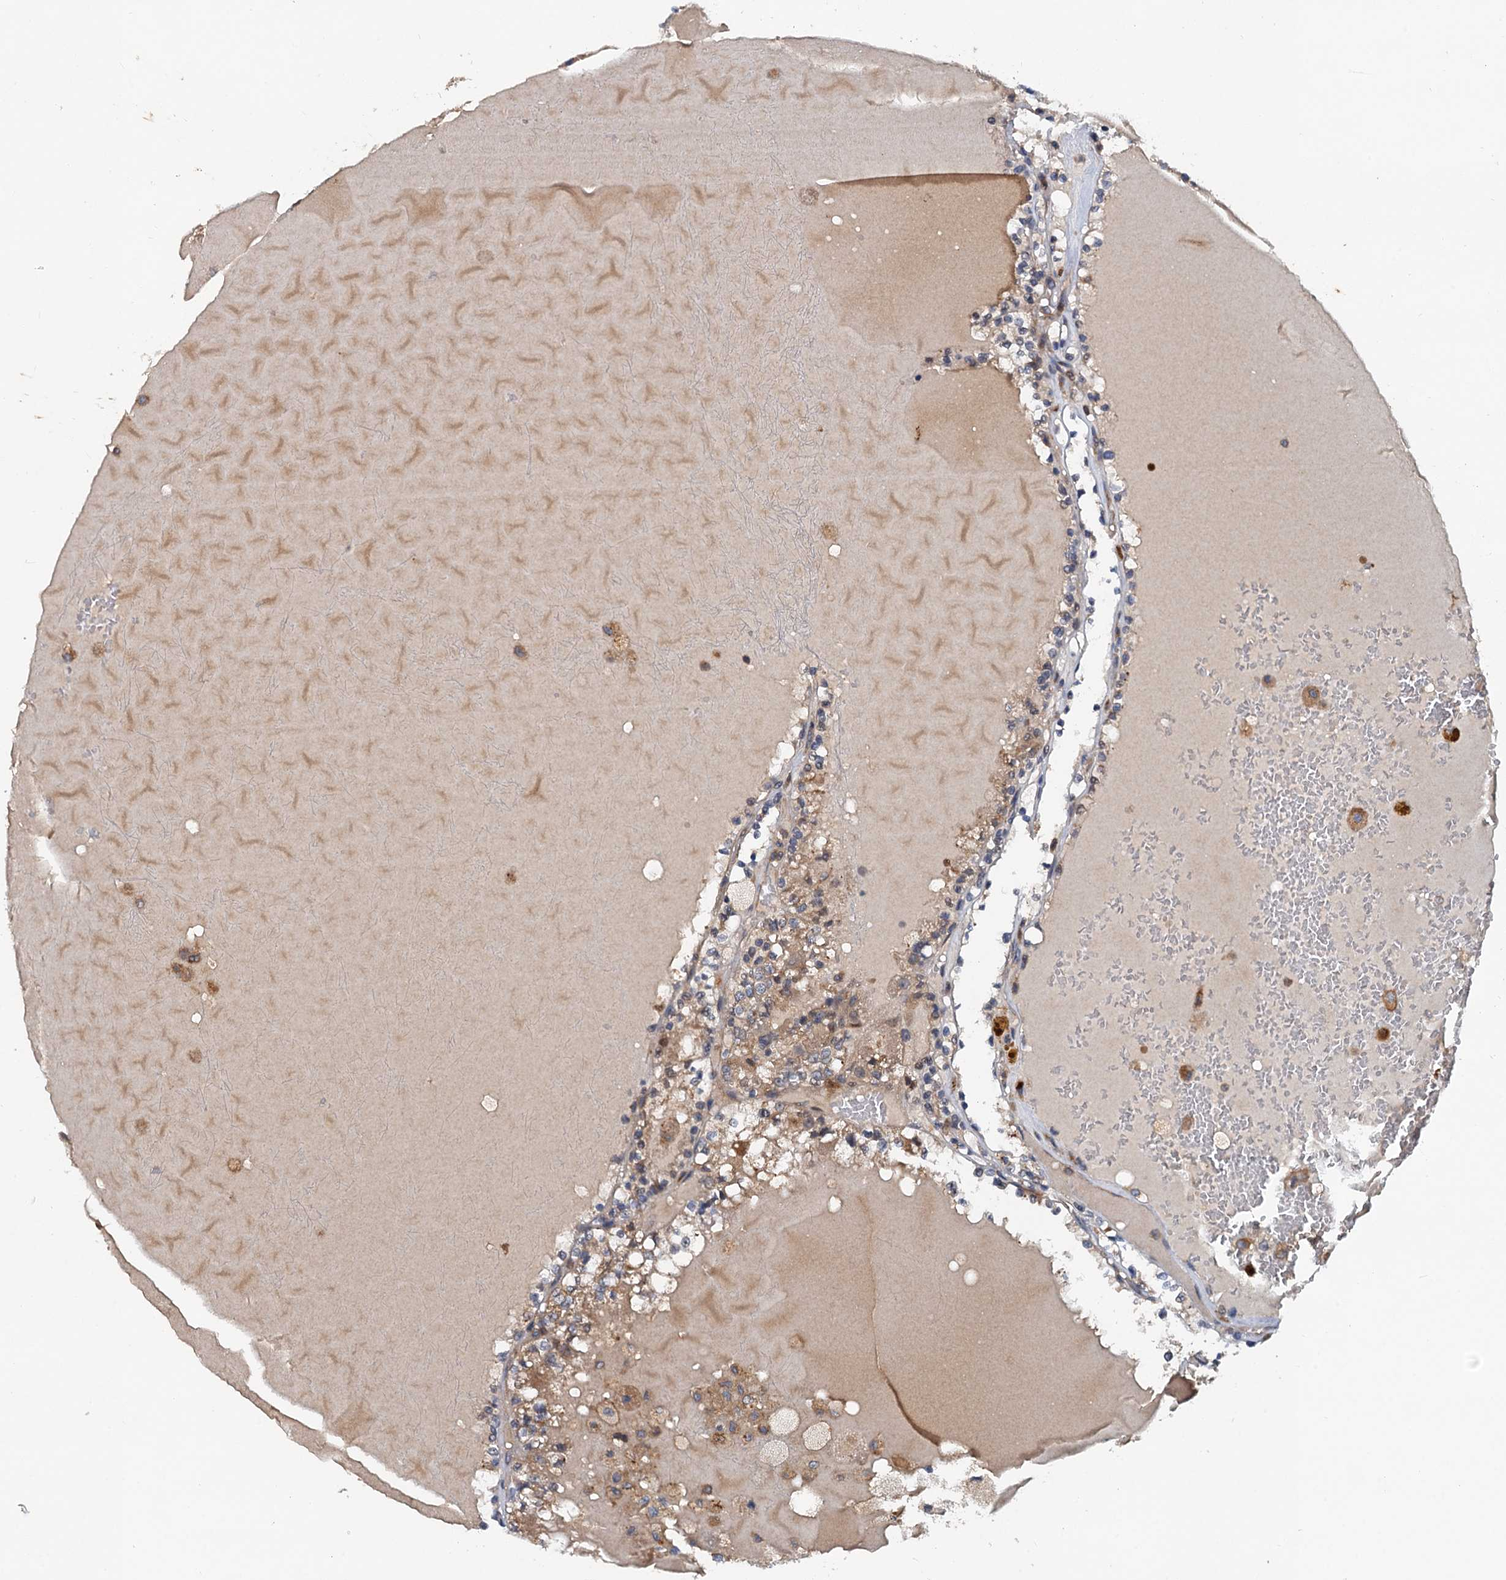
{"staining": {"intensity": "moderate", "quantity": ">75%", "location": "cytoplasmic/membranous"}, "tissue": "renal cancer", "cell_type": "Tumor cells", "image_type": "cancer", "snomed": [{"axis": "morphology", "description": "Adenocarcinoma, NOS"}, {"axis": "topography", "description": "Kidney"}], "caption": "This micrograph demonstrates IHC staining of adenocarcinoma (renal), with medium moderate cytoplasmic/membranous positivity in about >75% of tumor cells.", "gene": "EFL1", "patient": {"sex": "female", "age": 56}}